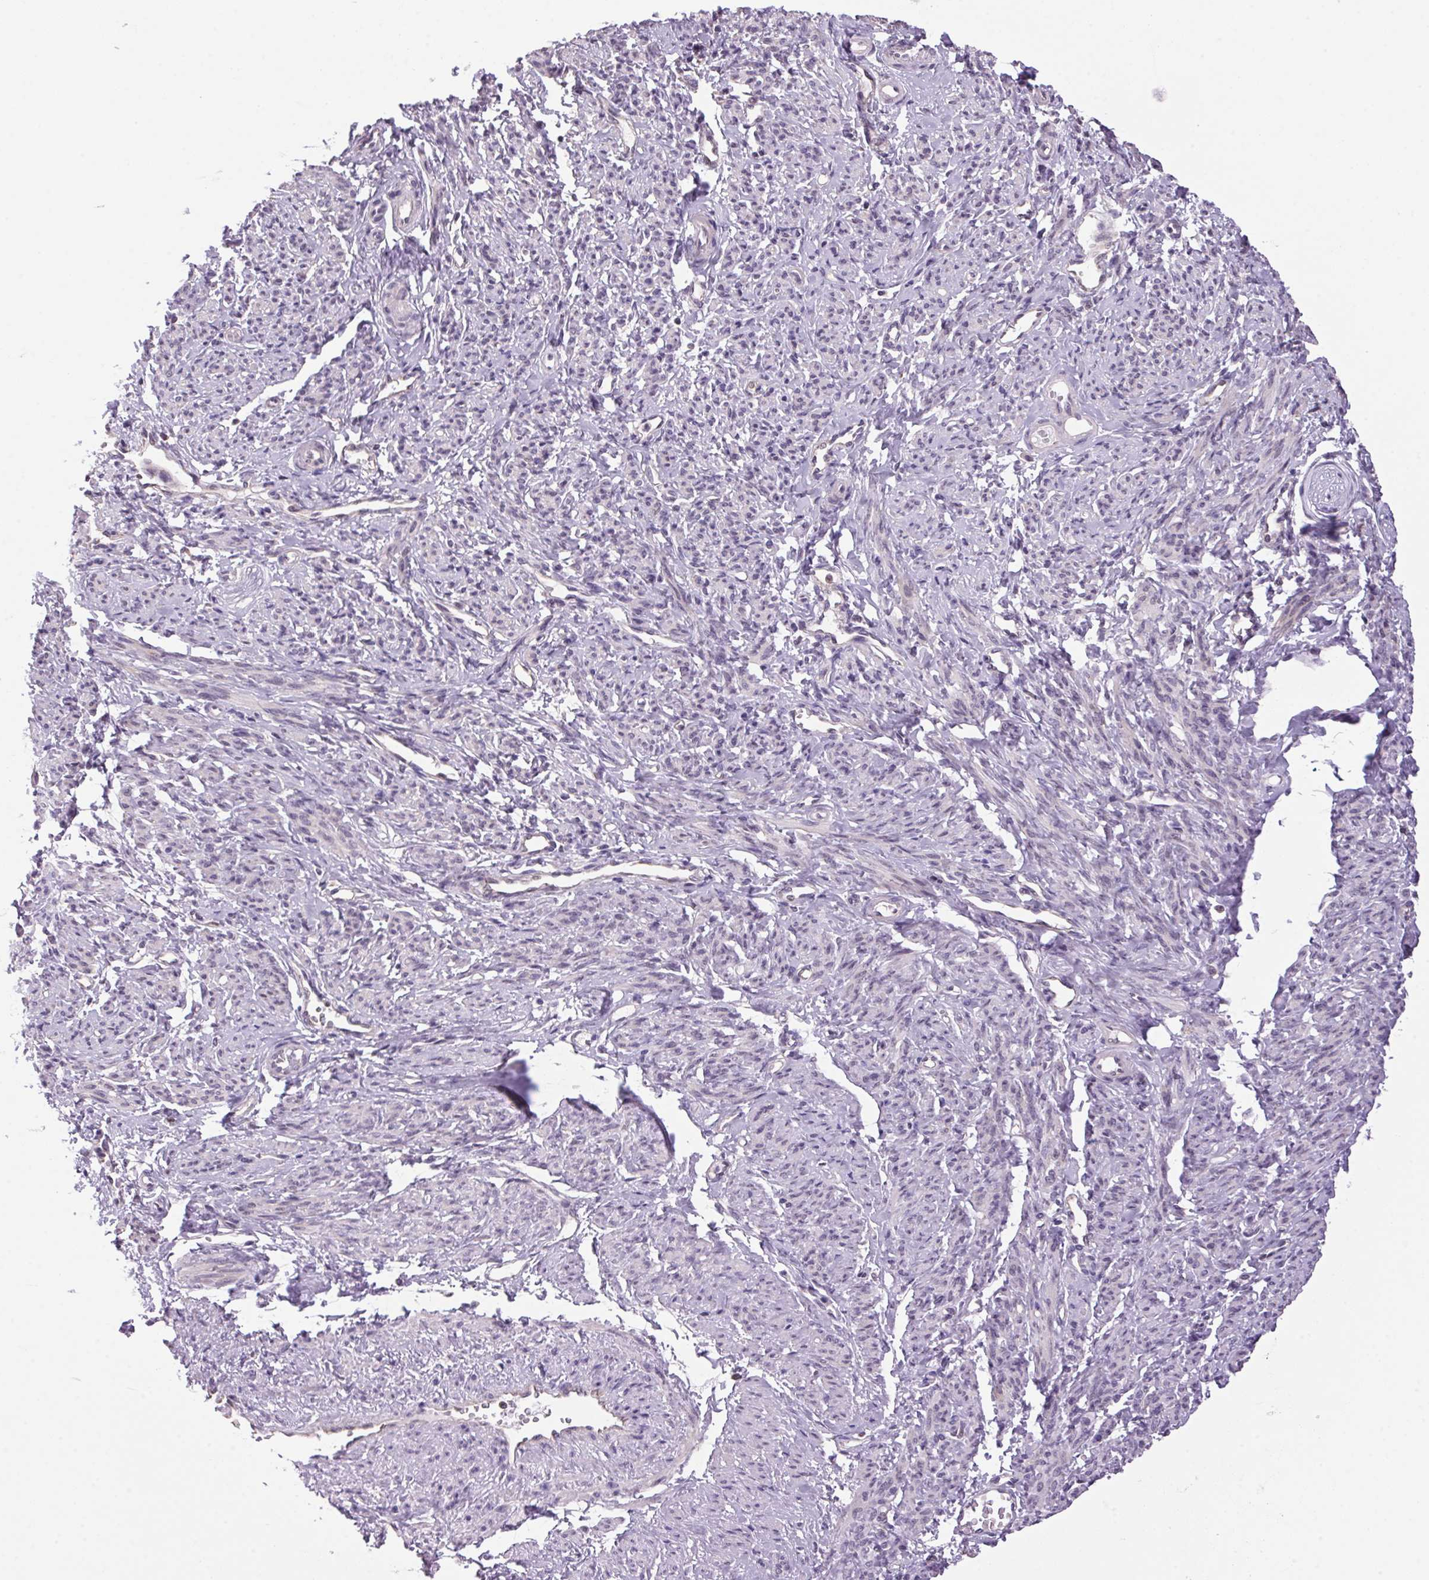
{"staining": {"intensity": "weak", "quantity": "<25%", "location": "cytoplasmic/membranous"}, "tissue": "smooth muscle", "cell_type": "Smooth muscle cells", "image_type": "normal", "snomed": [{"axis": "morphology", "description": "Normal tissue, NOS"}, {"axis": "topography", "description": "Smooth muscle"}], "caption": "Immunohistochemistry (IHC) photomicrograph of unremarkable smooth muscle: smooth muscle stained with DAB (3,3'-diaminobenzidine) shows no significant protein staining in smooth muscle cells.", "gene": "AKR1E2", "patient": {"sex": "female", "age": 65}}